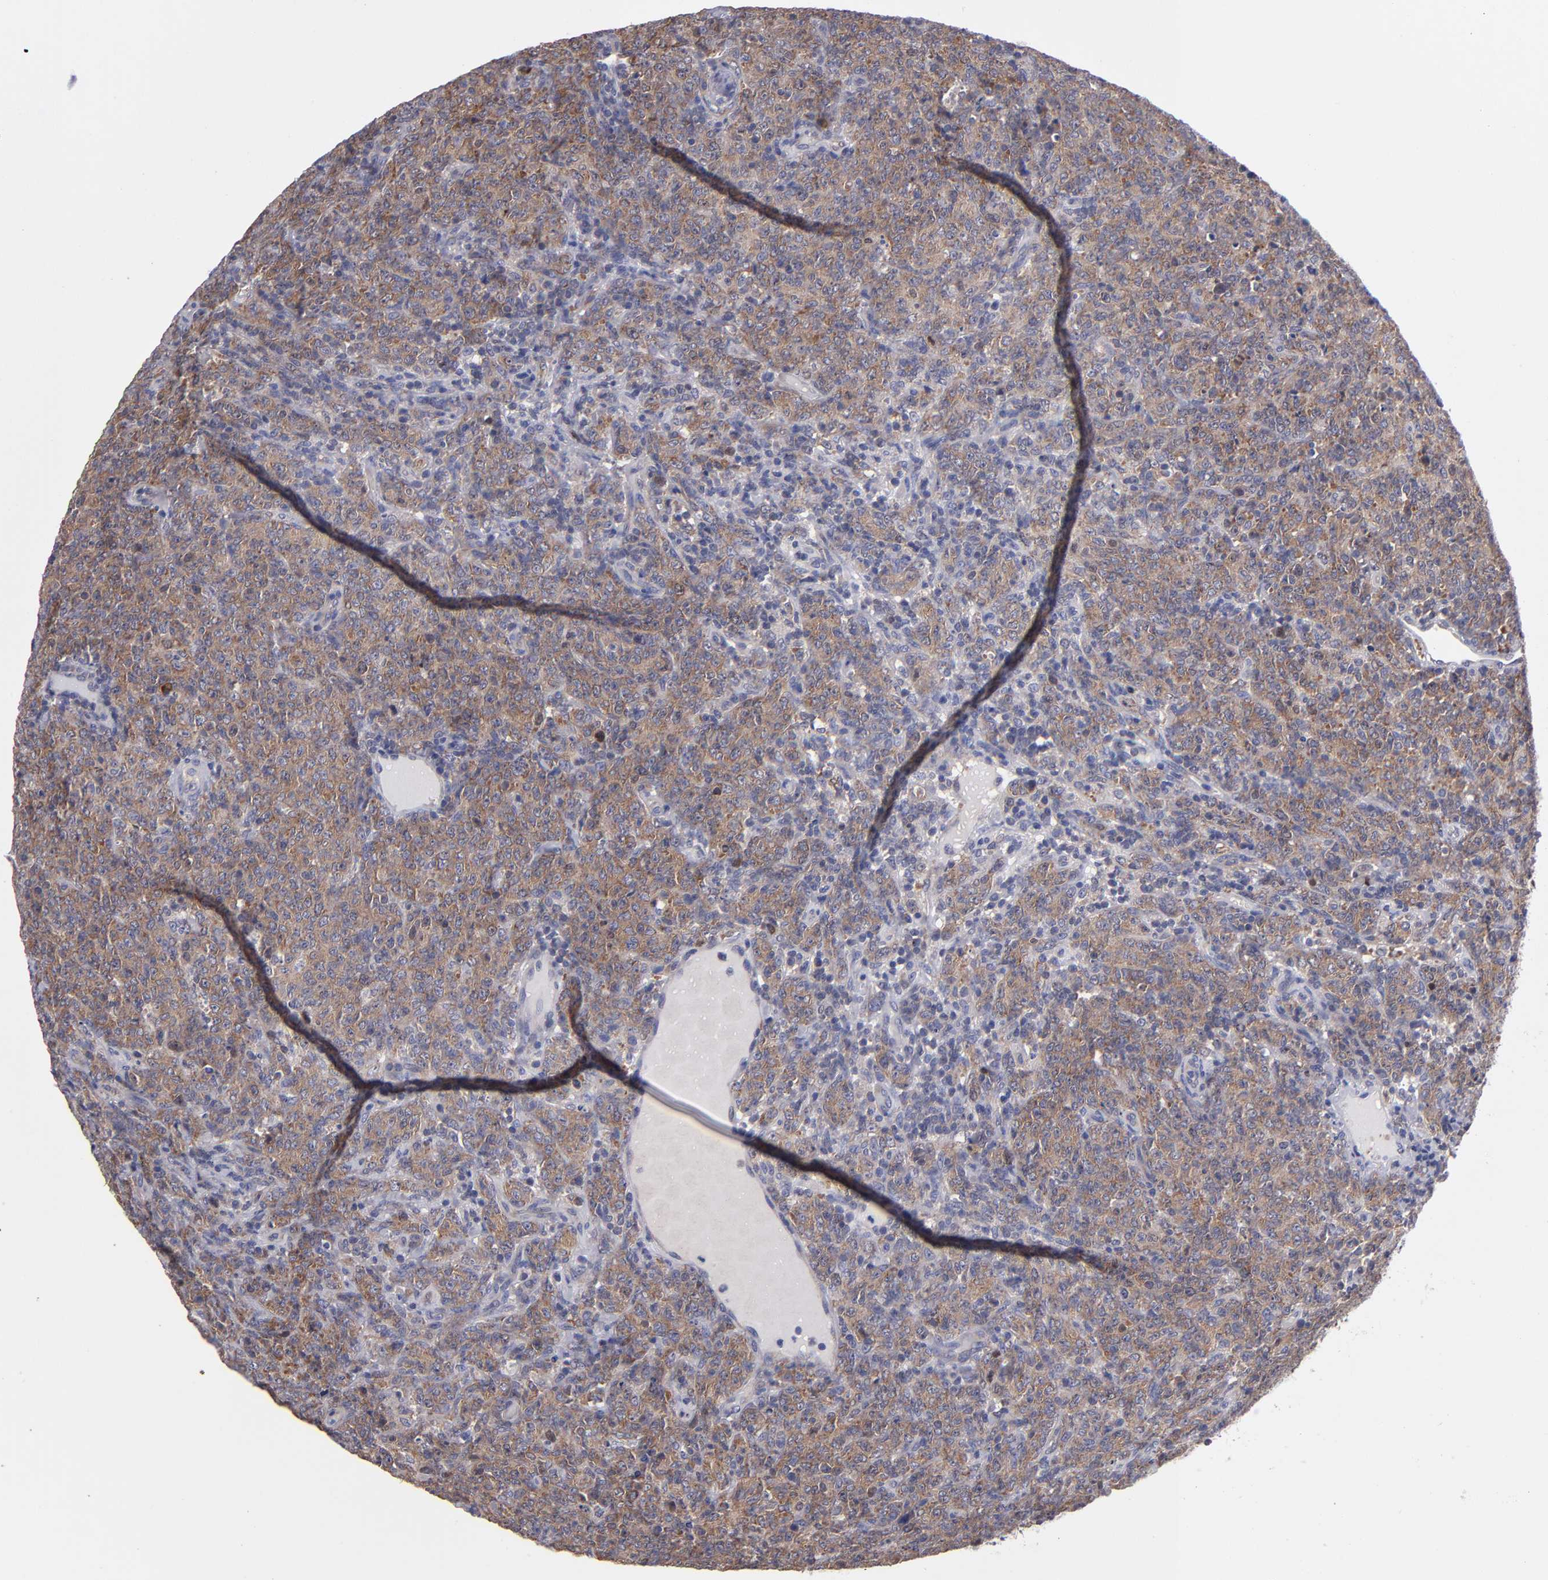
{"staining": {"intensity": "weak", "quantity": ">75%", "location": "cytoplasmic/membranous"}, "tissue": "lymphoma", "cell_type": "Tumor cells", "image_type": "cancer", "snomed": [{"axis": "morphology", "description": "Malignant lymphoma, non-Hodgkin's type, High grade"}, {"axis": "topography", "description": "Tonsil"}], "caption": "Weak cytoplasmic/membranous protein staining is identified in approximately >75% of tumor cells in lymphoma.", "gene": "EIF3L", "patient": {"sex": "female", "age": 36}}